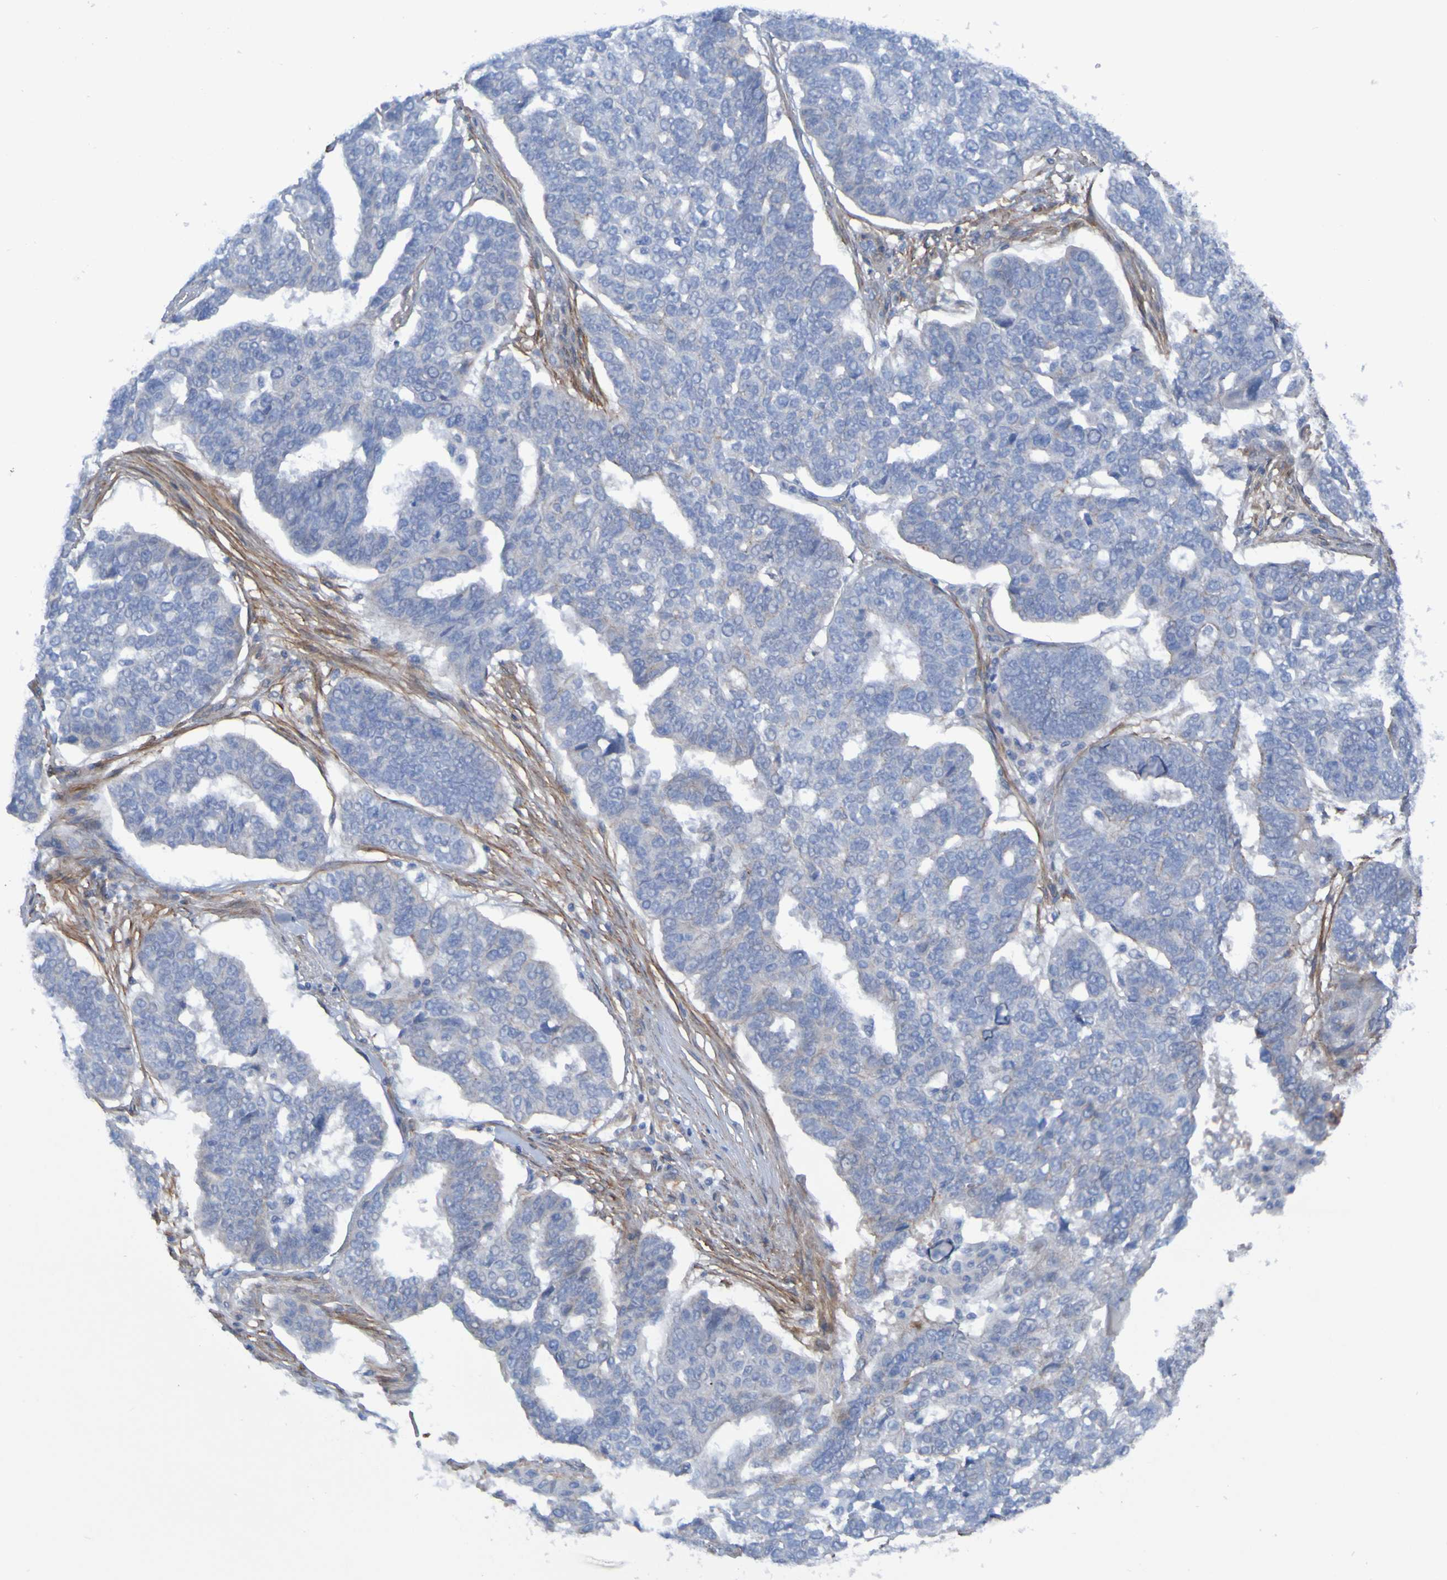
{"staining": {"intensity": "negative", "quantity": "none", "location": "none"}, "tissue": "ovarian cancer", "cell_type": "Tumor cells", "image_type": "cancer", "snomed": [{"axis": "morphology", "description": "Cystadenocarcinoma, serous, NOS"}, {"axis": "topography", "description": "Ovary"}], "caption": "DAB (3,3'-diaminobenzidine) immunohistochemical staining of ovarian cancer (serous cystadenocarcinoma) displays no significant positivity in tumor cells.", "gene": "LPP", "patient": {"sex": "female", "age": 59}}